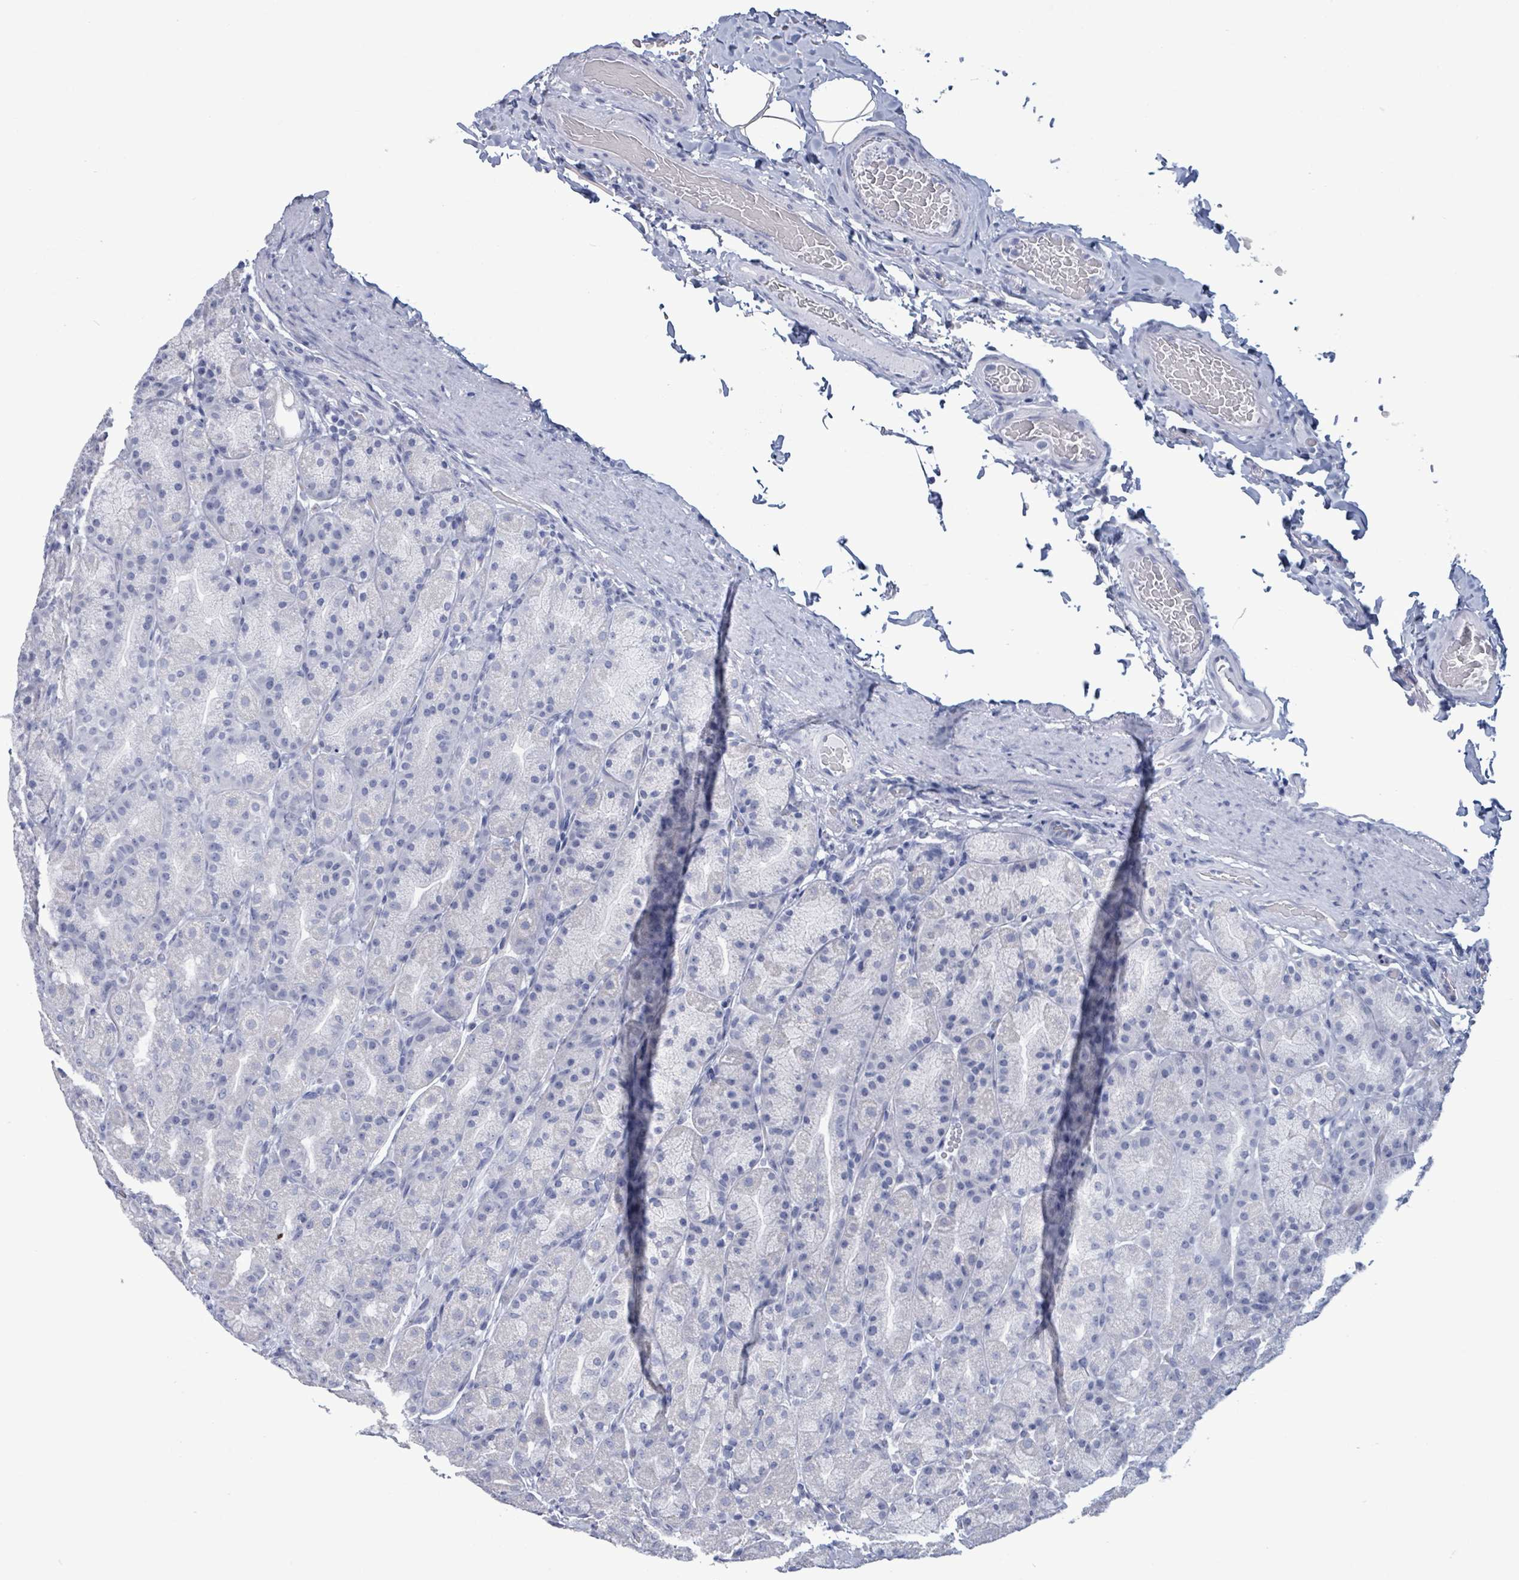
{"staining": {"intensity": "negative", "quantity": "none", "location": "none"}, "tissue": "stomach", "cell_type": "Glandular cells", "image_type": "normal", "snomed": [{"axis": "morphology", "description": "Normal tissue, NOS"}, {"axis": "topography", "description": "Stomach, upper"}, {"axis": "topography", "description": "Stomach"}], "caption": "Human stomach stained for a protein using immunohistochemistry (IHC) exhibits no expression in glandular cells.", "gene": "NKX2", "patient": {"sex": "male", "age": 68}}